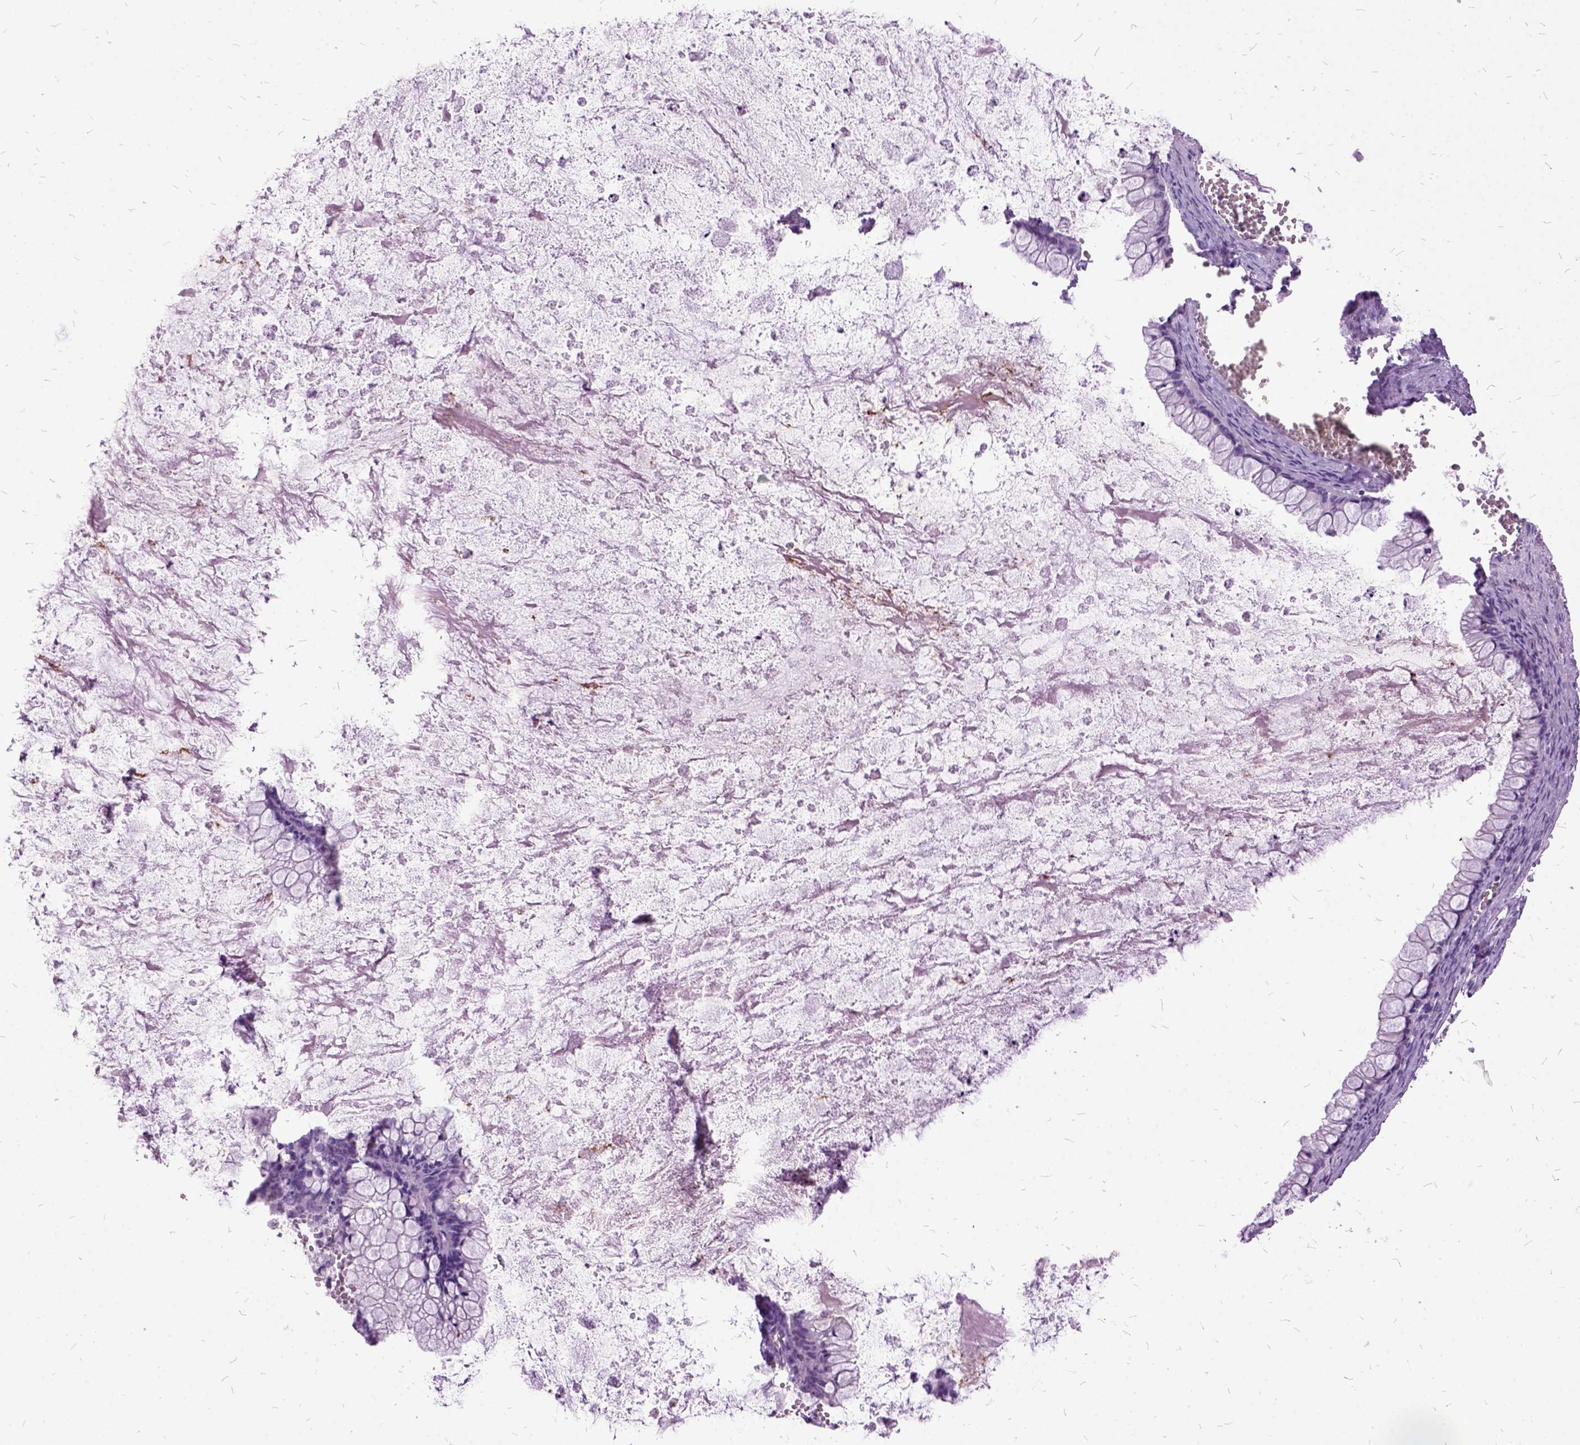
{"staining": {"intensity": "negative", "quantity": "none", "location": "none"}, "tissue": "ovarian cancer", "cell_type": "Tumor cells", "image_type": "cancer", "snomed": [{"axis": "morphology", "description": "Cystadenocarcinoma, mucinous, NOS"}, {"axis": "topography", "description": "Ovary"}], "caption": "A micrograph of ovarian cancer (mucinous cystadenocarcinoma) stained for a protein exhibits no brown staining in tumor cells.", "gene": "MME", "patient": {"sex": "female", "age": 67}}